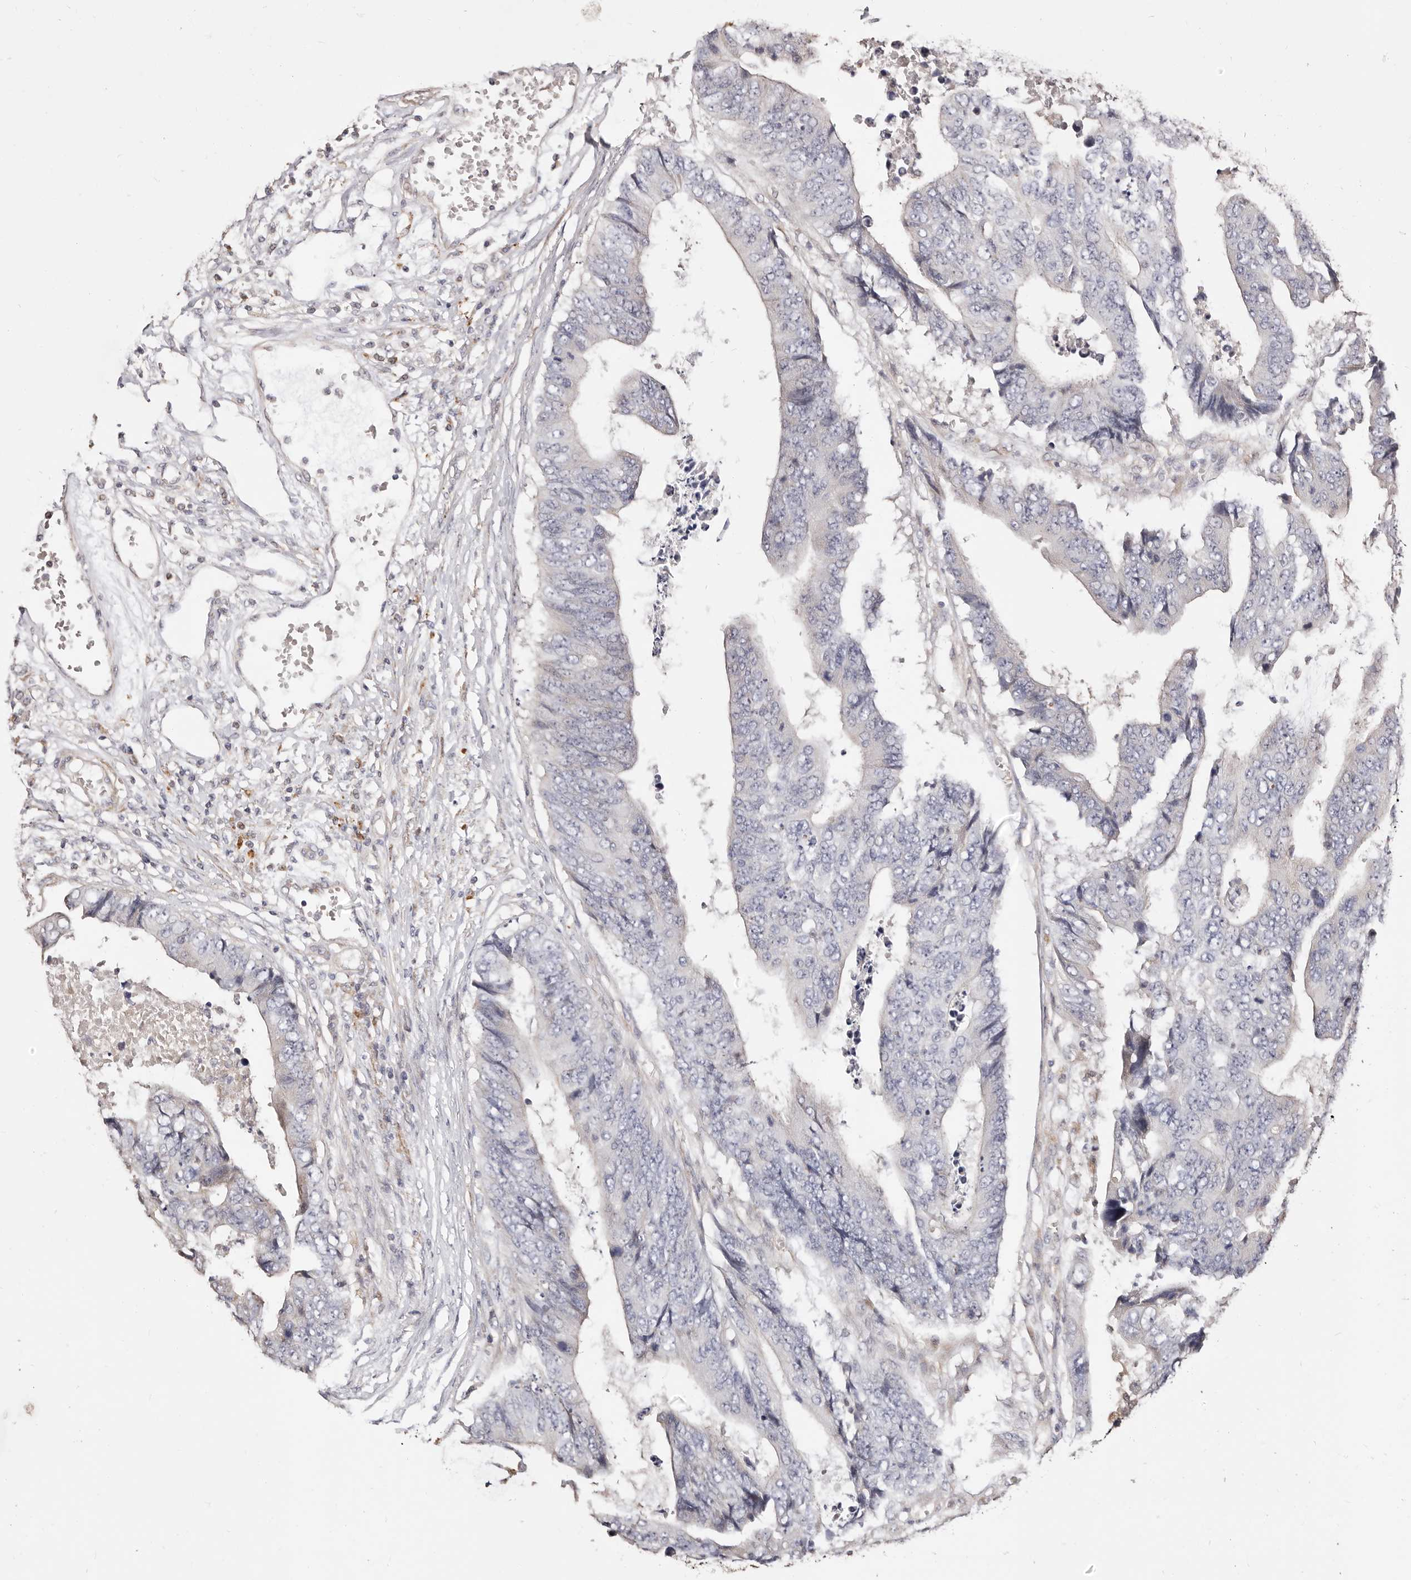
{"staining": {"intensity": "negative", "quantity": "none", "location": "none"}, "tissue": "colorectal cancer", "cell_type": "Tumor cells", "image_type": "cancer", "snomed": [{"axis": "morphology", "description": "Adenocarcinoma, NOS"}, {"axis": "topography", "description": "Rectum"}], "caption": "Micrograph shows no protein expression in tumor cells of colorectal adenocarcinoma tissue.", "gene": "MAPK1", "patient": {"sex": "male", "age": 84}}